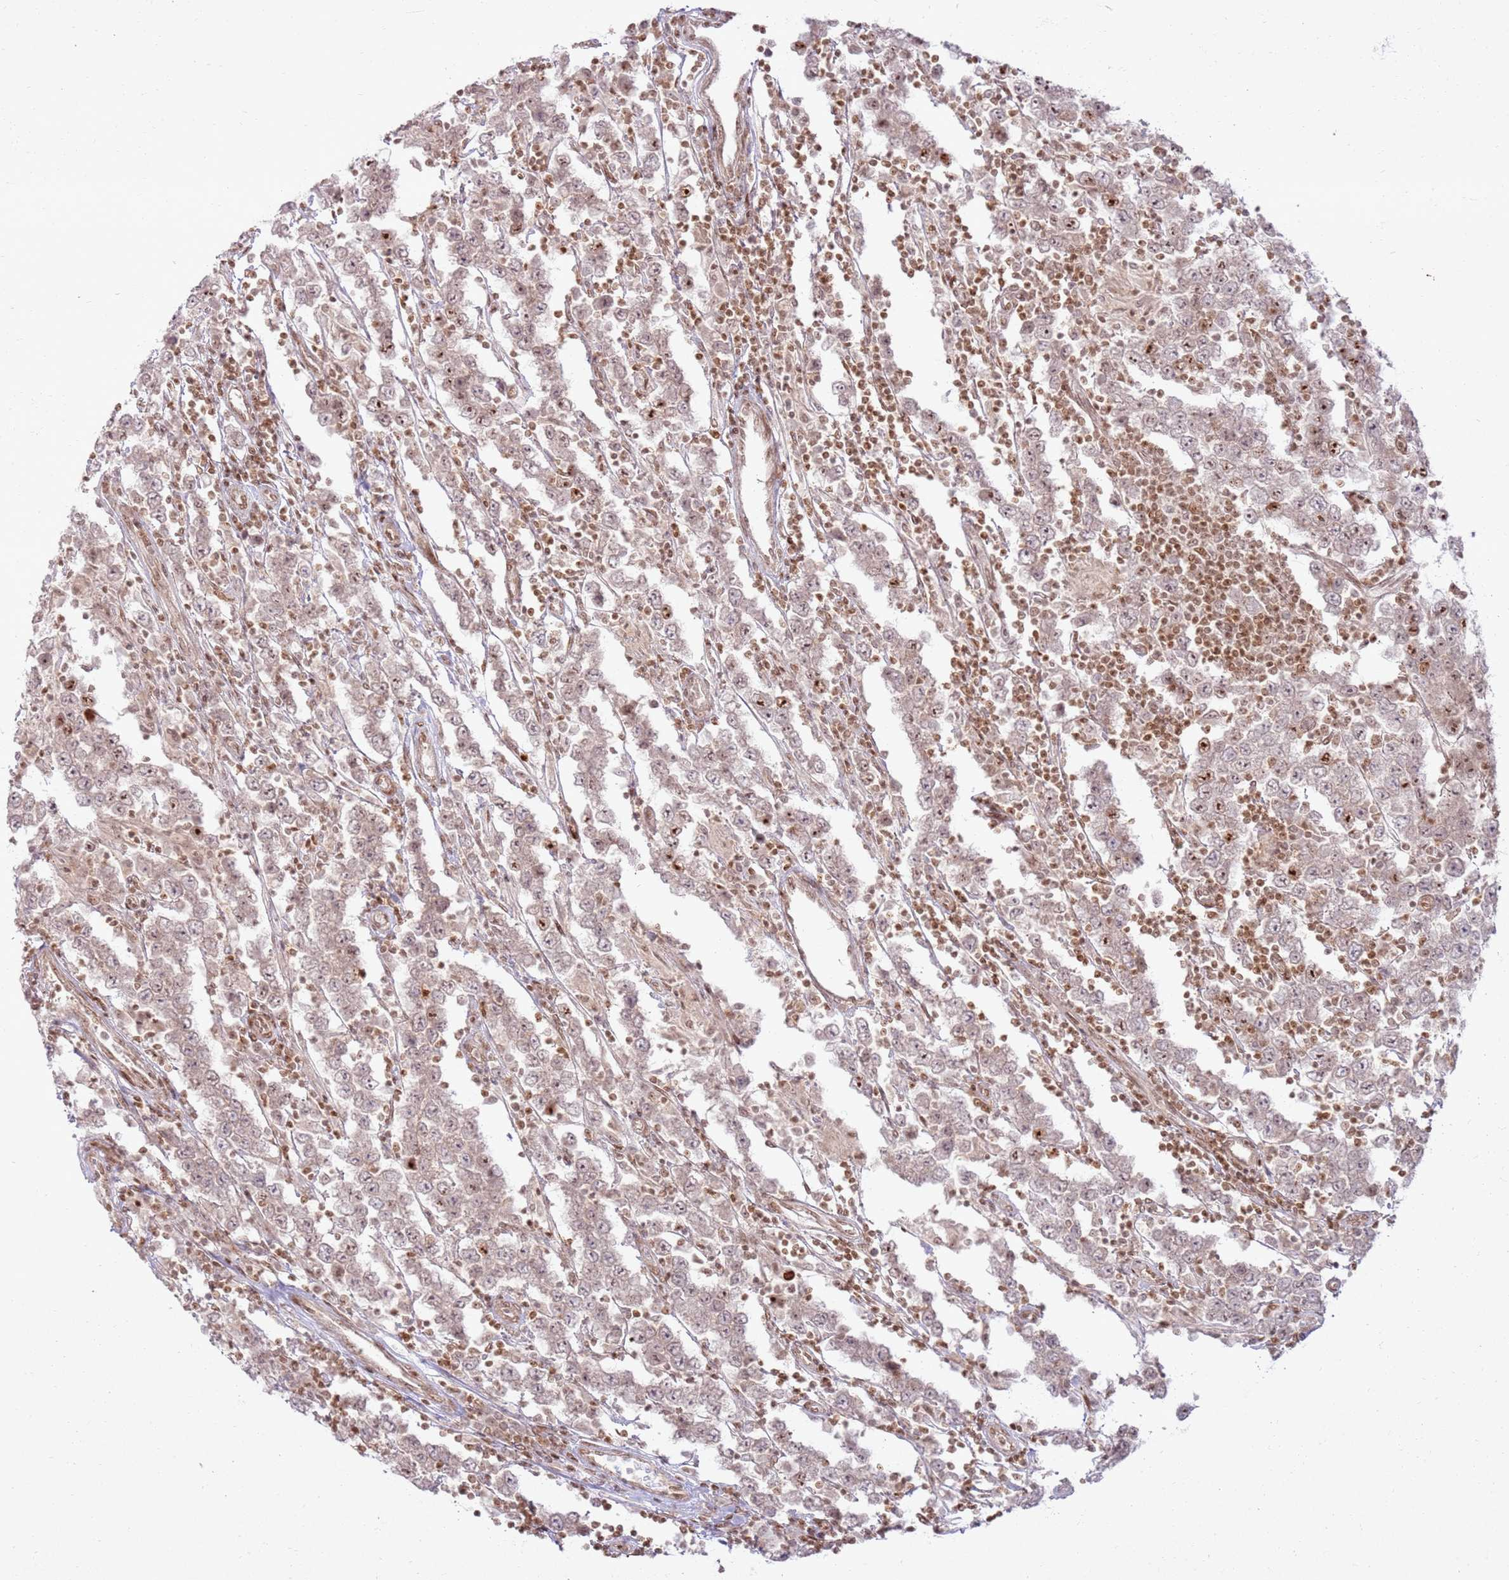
{"staining": {"intensity": "weak", "quantity": "25%-75%", "location": "cytoplasmic/membranous,nuclear"}, "tissue": "testis cancer", "cell_type": "Tumor cells", "image_type": "cancer", "snomed": [{"axis": "morphology", "description": "Normal tissue, NOS"}, {"axis": "morphology", "description": "Urothelial carcinoma, High grade"}, {"axis": "morphology", "description": "Seminoma, NOS"}, {"axis": "morphology", "description": "Carcinoma, Embryonal, NOS"}, {"axis": "topography", "description": "Urinary bladder"}, {"axis": "topography", "description": "Testis"}], "caption": "This histopathology image demonstrates testis high-grade urothelial carcinoma stained with immunohistochemistry to label a protein in brown. The cytoplasmic/membranous and nuclear of tumor cells show weak positivity for the protein. Nuclei are counter-stained blue.", "gene": "KLHL36", "patient": {"sex": "male", "age": 41}}